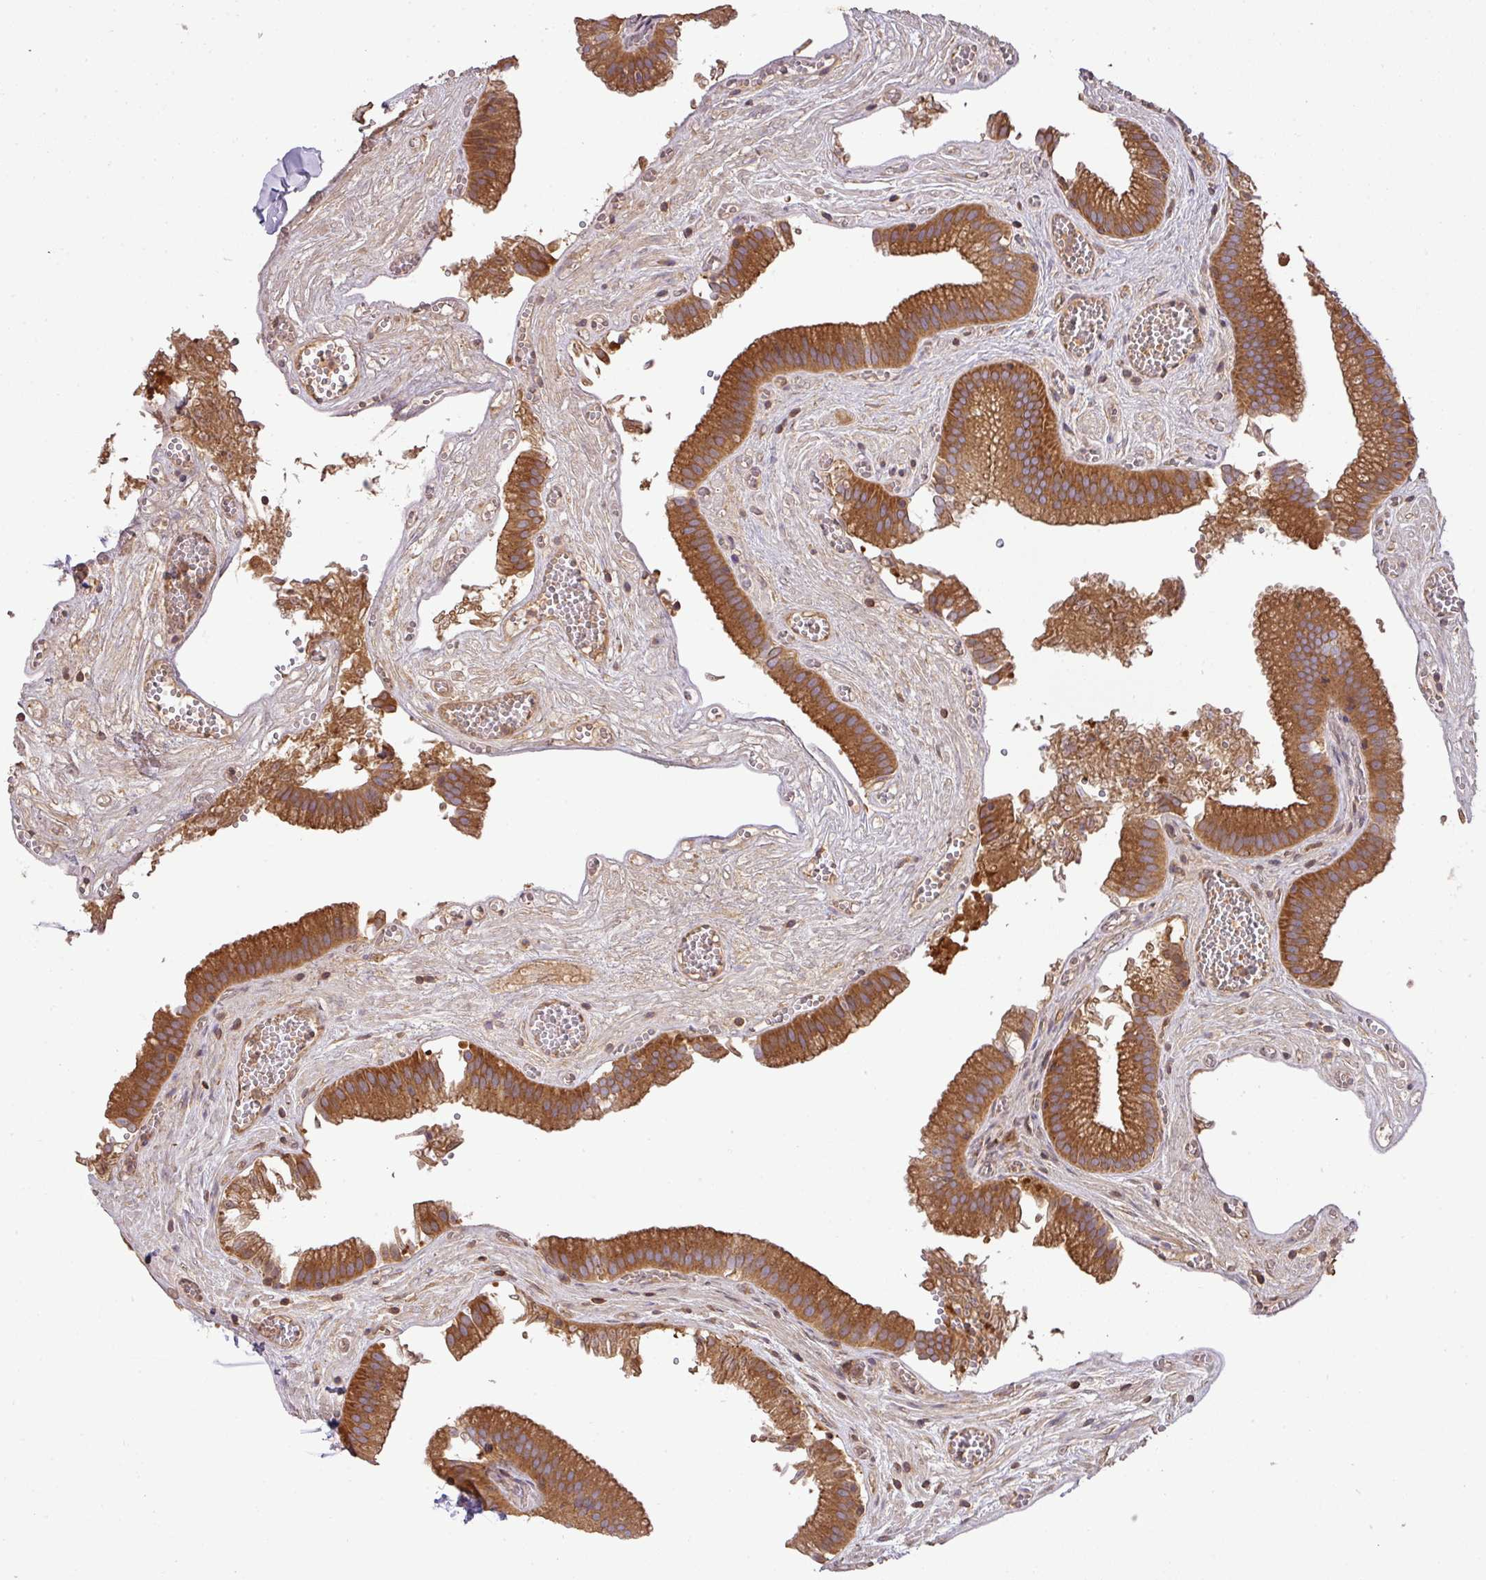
{"staining": {"intensity": "strong", "quantity": ">75%", "location": "cytoplasmic/membranous"}, "tissue": "gallbladder", "cell_type": "Glandular cells", "image_type": "normal", "snomed": [{"axis": "morphology", "description": "Normal tissue, NOS"}, {"axis": "topography", "description": "Gallbladder"}], "caption": "IHC (DAB) staining of unremarkable gallbladder displays strong cytoplasmic/membranous protein expression in about >75% of glandular cells.", "gene": "GSPT1", "patient": {"sex": "male", "age": 17}}